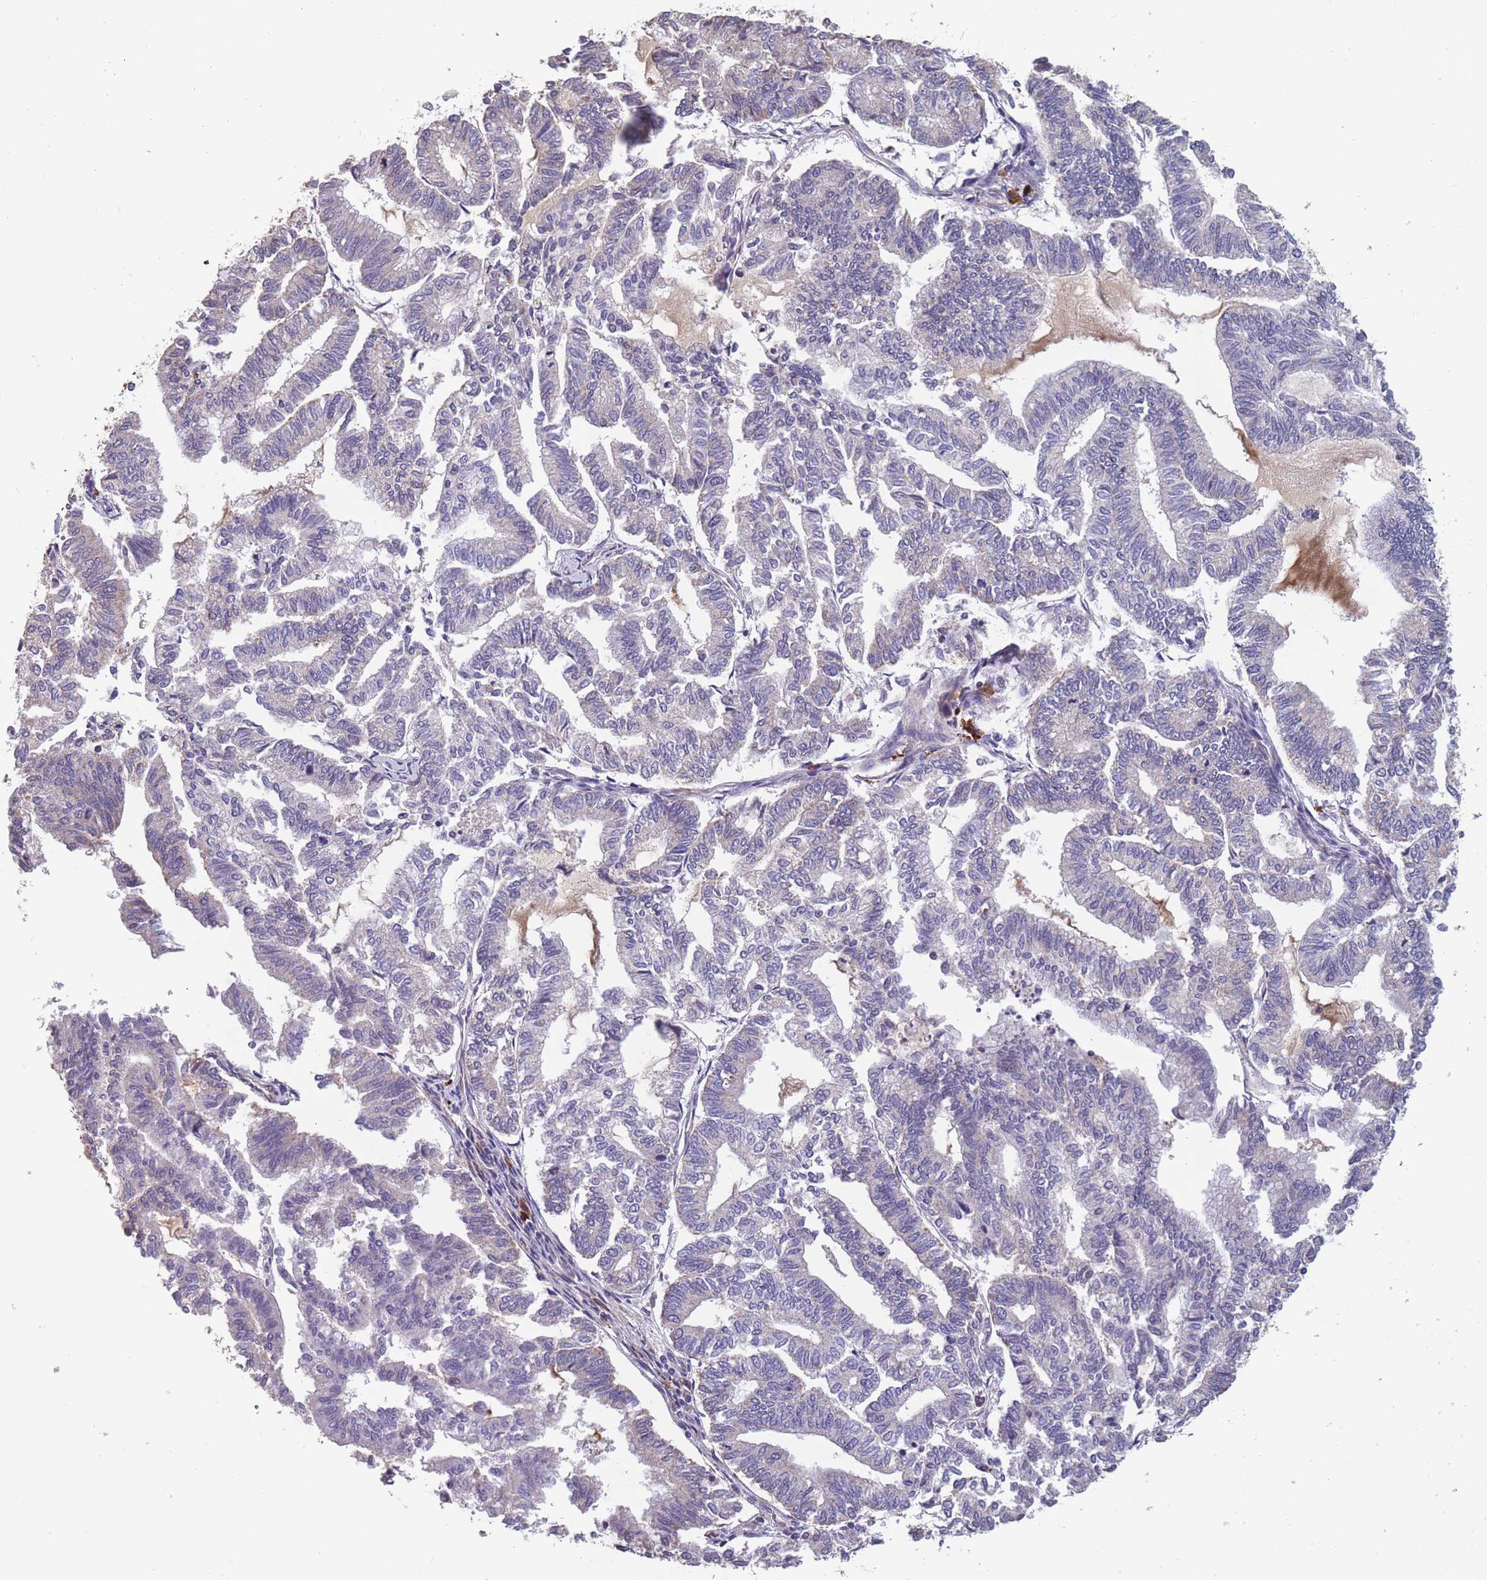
{"staining": {"intensity": "negative", "quantity": "none", "location": "none"}, "tissue": "endometrial cancer", "cell_type": "Tumor cells", "image_type": "cancer", "snomed": [{"axis": "morphology", "description": "Adenocarcinoma, NOS"}, {"axis": "topography", "description": "Endometrium"}], "caption": "The image shows no staining of tumor cells in endometrial cancer.", "gene": "TOMM40L", "patient": {"sex": "female", "age": 79}}